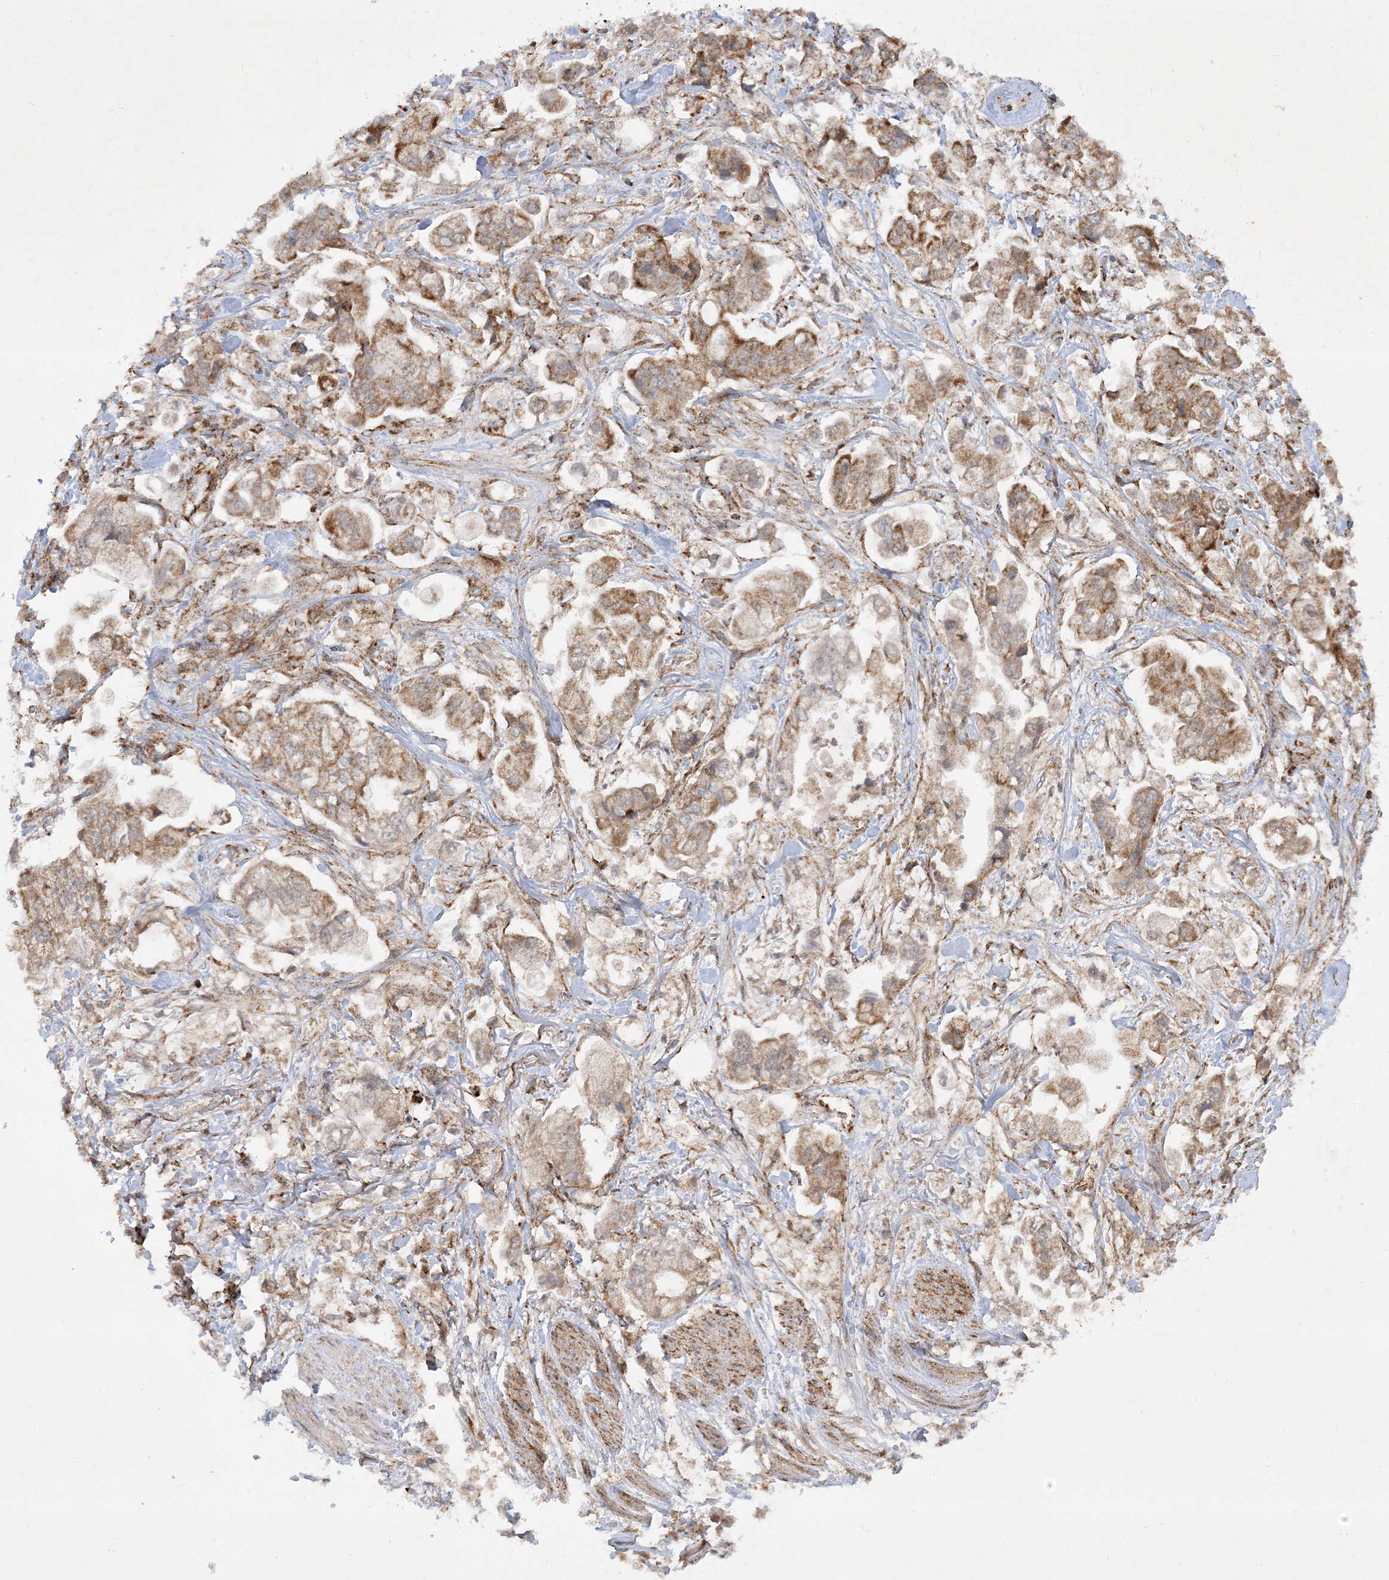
{"staining": {"intensity": "moderate", "quantity": ">75%", "location": "cytoplasmic/membranous"}, "tissue": "stomach cancer", "cell_type": "Tumor cells", "image_type": "cancer", "snomed": [{"axis": "morphology", "description": "Adenocarcinoma, NOS"}, {"axis": "topography", "description": "Stomach"}], "caption": "Tumor cells exhibit medium levels of moderate cytoplasmic/membranous expression in approximately >75% of cells in stomach cancer (adenocarcinoma). The protein is stained brown, and the nuclei are stained in blue (DAB (3,3'-diaminobenzidine) IHC with brightfield microscopy, high magnification).", "gene": "NDUFAF3", "patient": {"sex": "male", "age": 62}}